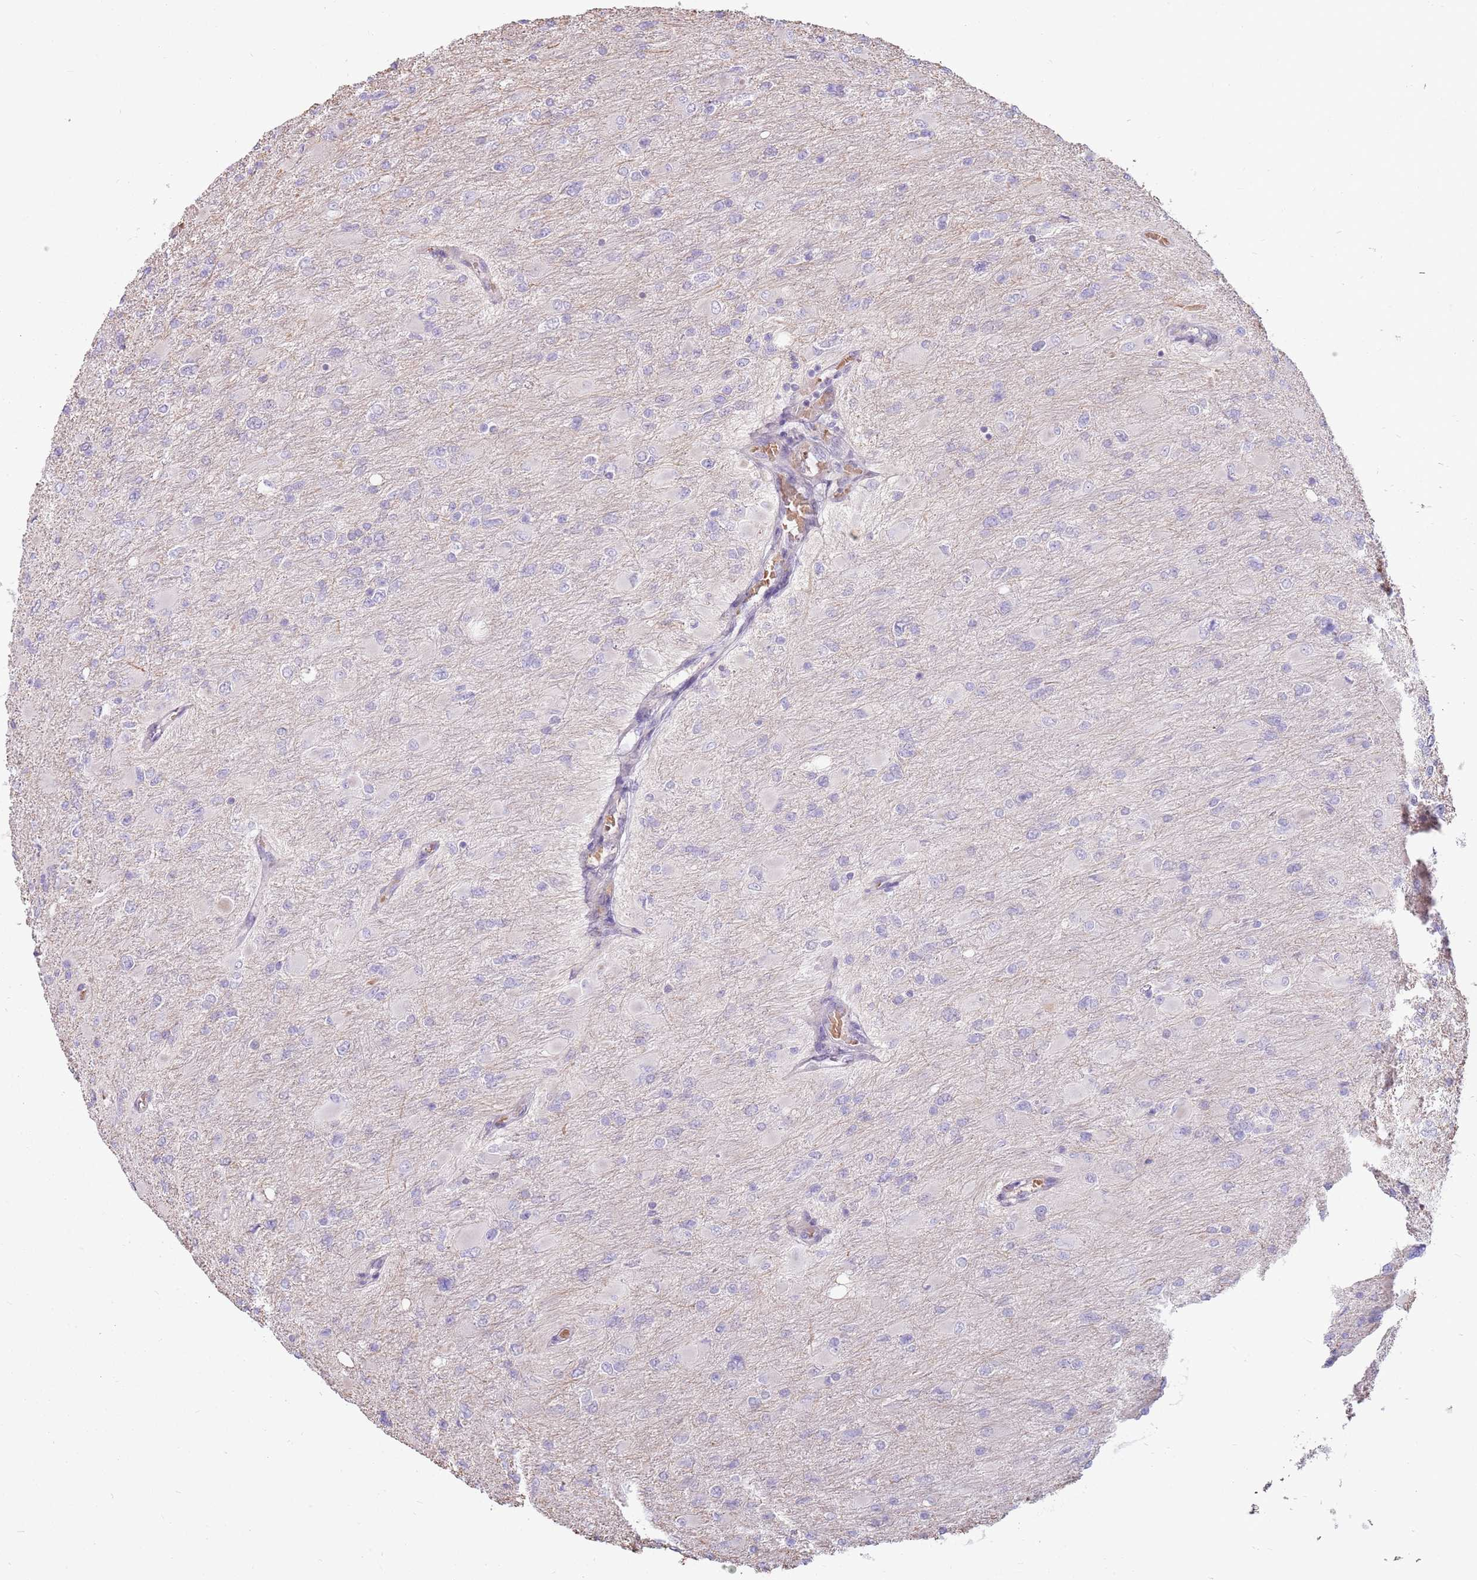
{"staining": {"intensity": "negative", "quantity": "none", "location": "none"}, "tissue": "glioma", "cell_type": "Tumor cells", "image_type": "cancer", "snomed": [{"axis": "morphology", "description": "Glioma, malignant, High grade"}, {"axis": "topography", "description": "Cerebral cortex"}], "caption": "Immunohistochemical staining of high-grade glioma (malignant) reveals no significant staining in tumor cells.", "gene": "MCUB", "patient": {"sex": "female", "age": 36}}